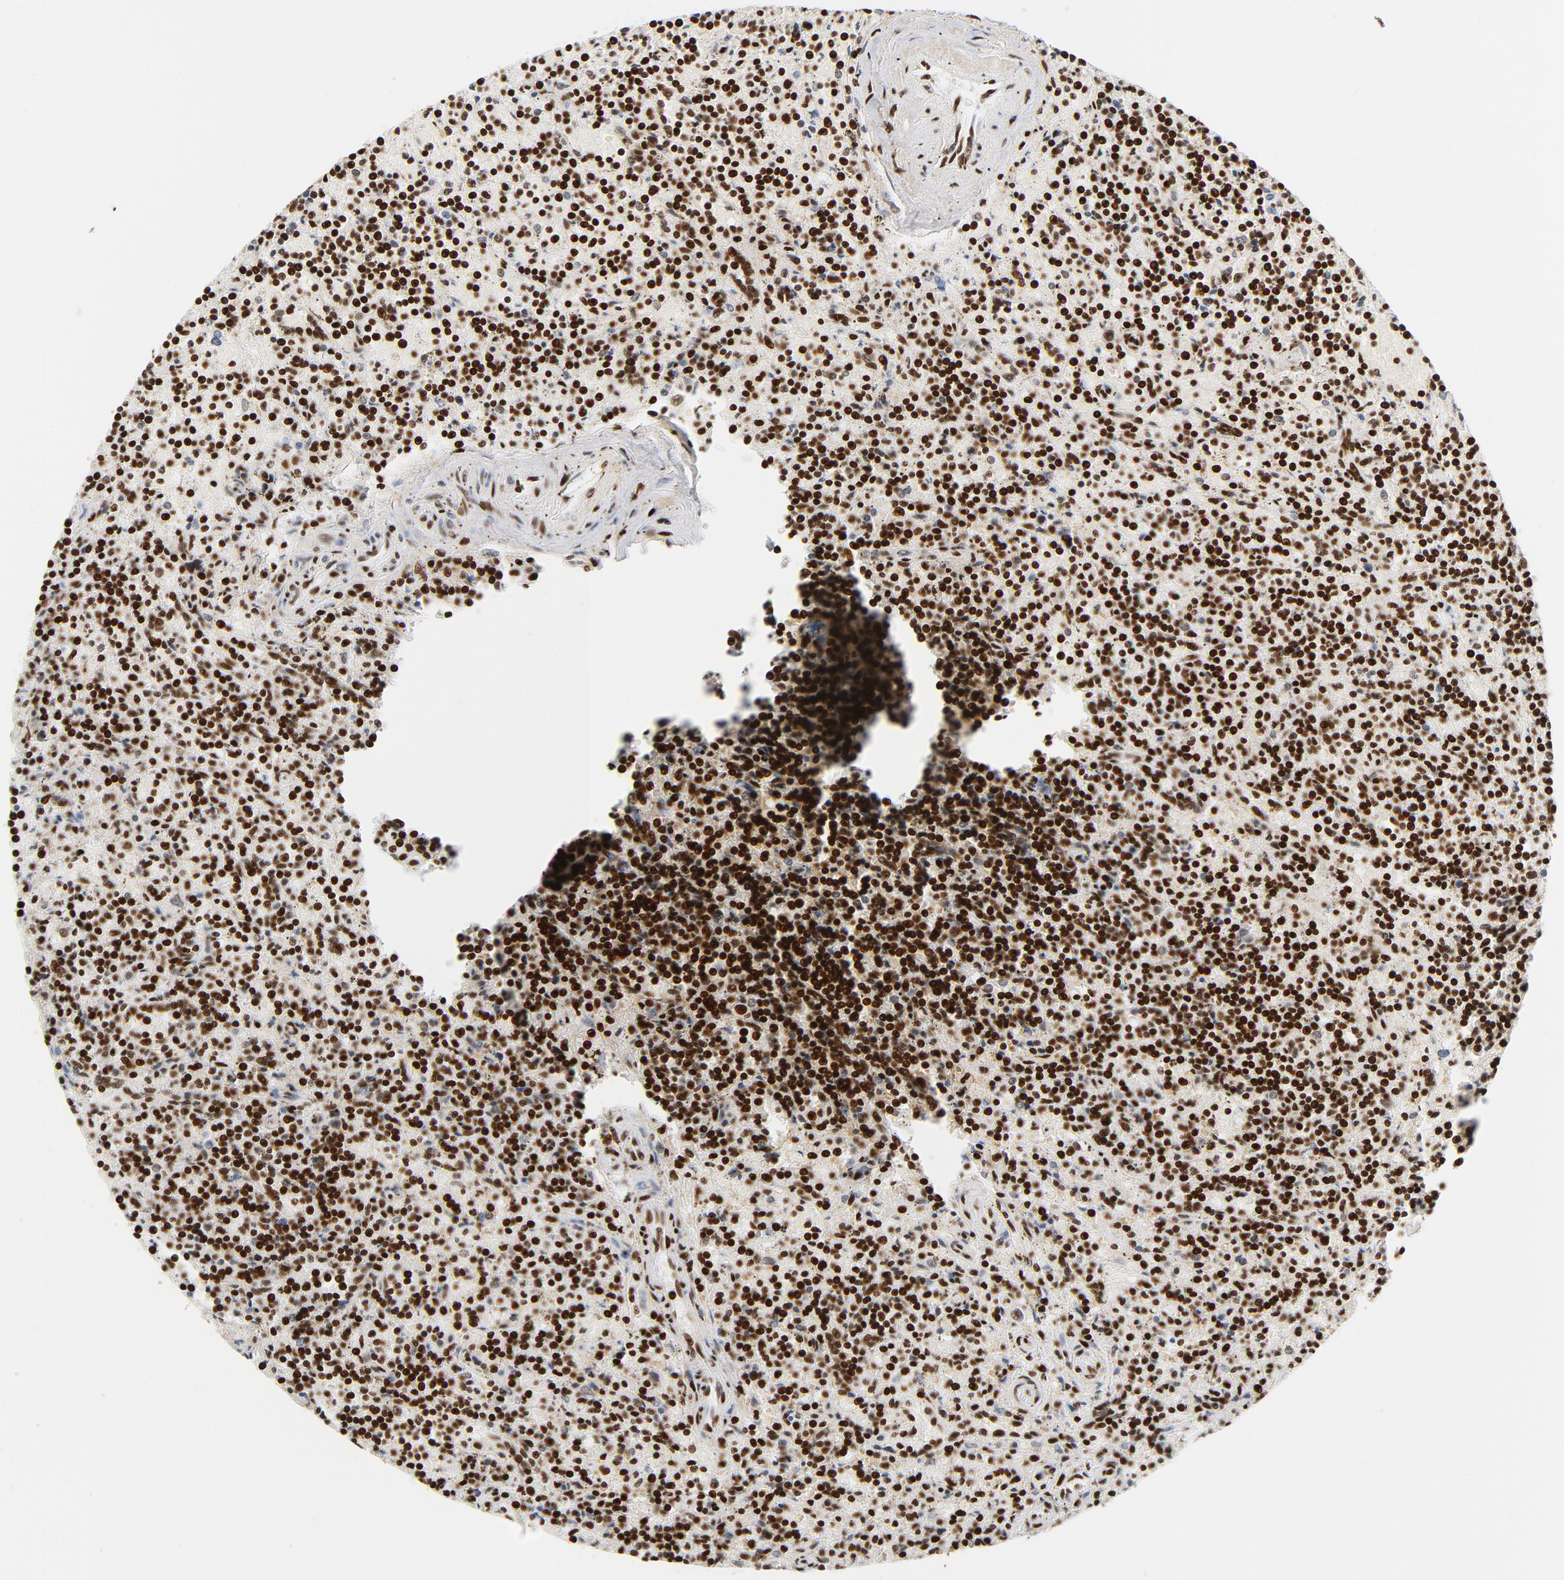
{"staining": {"intensity": "strong", "quantity": ">75%", "location": "nuclear"}, "tissue": "lymphoma", "cell_type": "Tumor cells", "image_type": "cancer", "snomed": [{"axis": "morphology", "description": "Malignant lymphoma, non-Hodgkin's type, Low grade"}, {"axis": "topography", "description": "Spleen"}], "caption": "Human lymphoma stained with a brown dye shows strong nuclear positive staining in about >75% of tumor cells.", "gene": "XRCC6", "patient": {"sex": "male", "age": 73}}